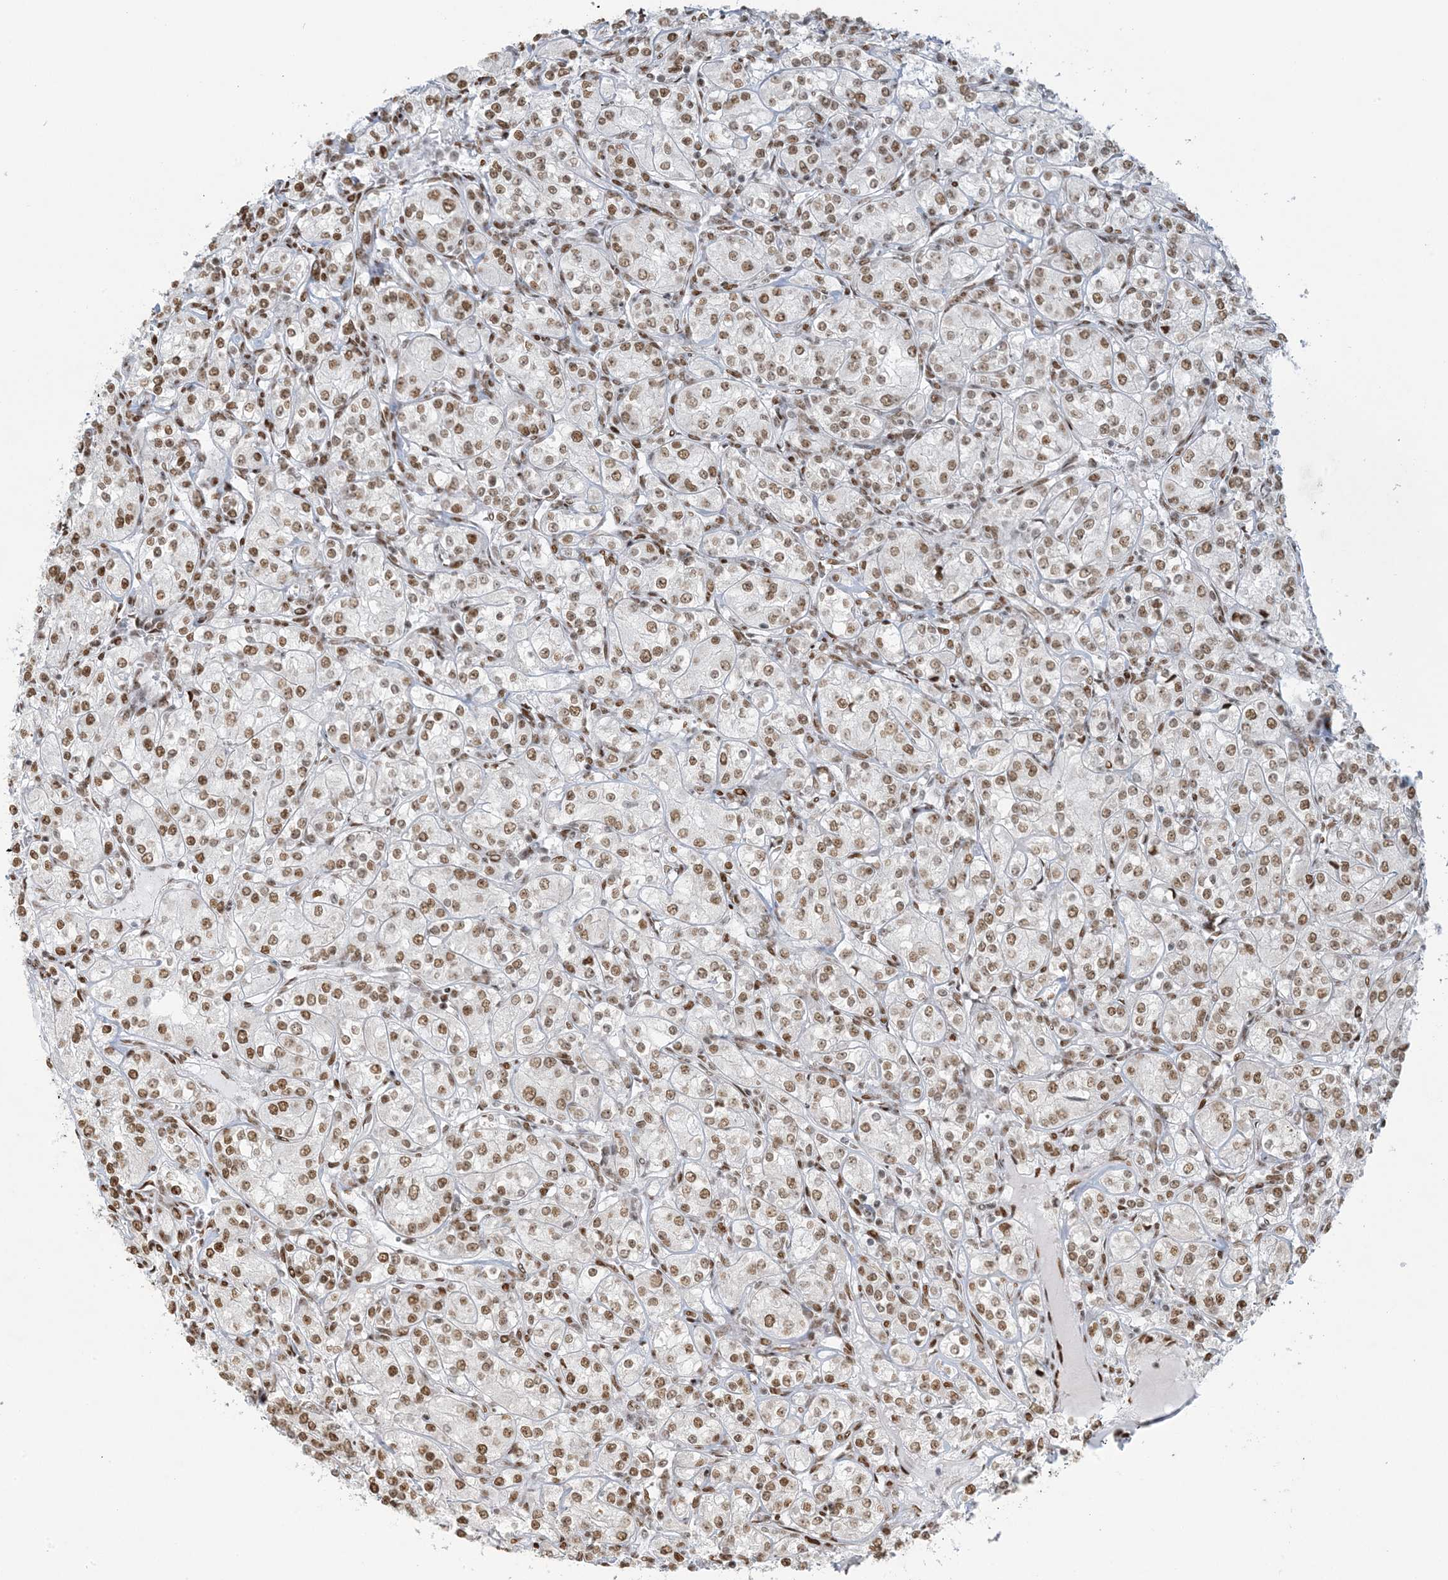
{"staining": {"intensity": "moderate", "quantity": ">75%", "location": "nuclear"}, "tissue": "renal cancer", "cell_type": "Tumor cells", "image_type": "cancer", "snomed": [{"axis": "morphology", "description": "Adenocarcinoma, NOS"}, {"axis": "topography", "description": "Kidney"}], "caption": "Tumor cells reveal medium levels of moderate nuclear staining in about >75% of cells in renal cancer (adenocarcinoma).", "gene": "STAG1", "patient": {"sex": "male", "age": 77}}